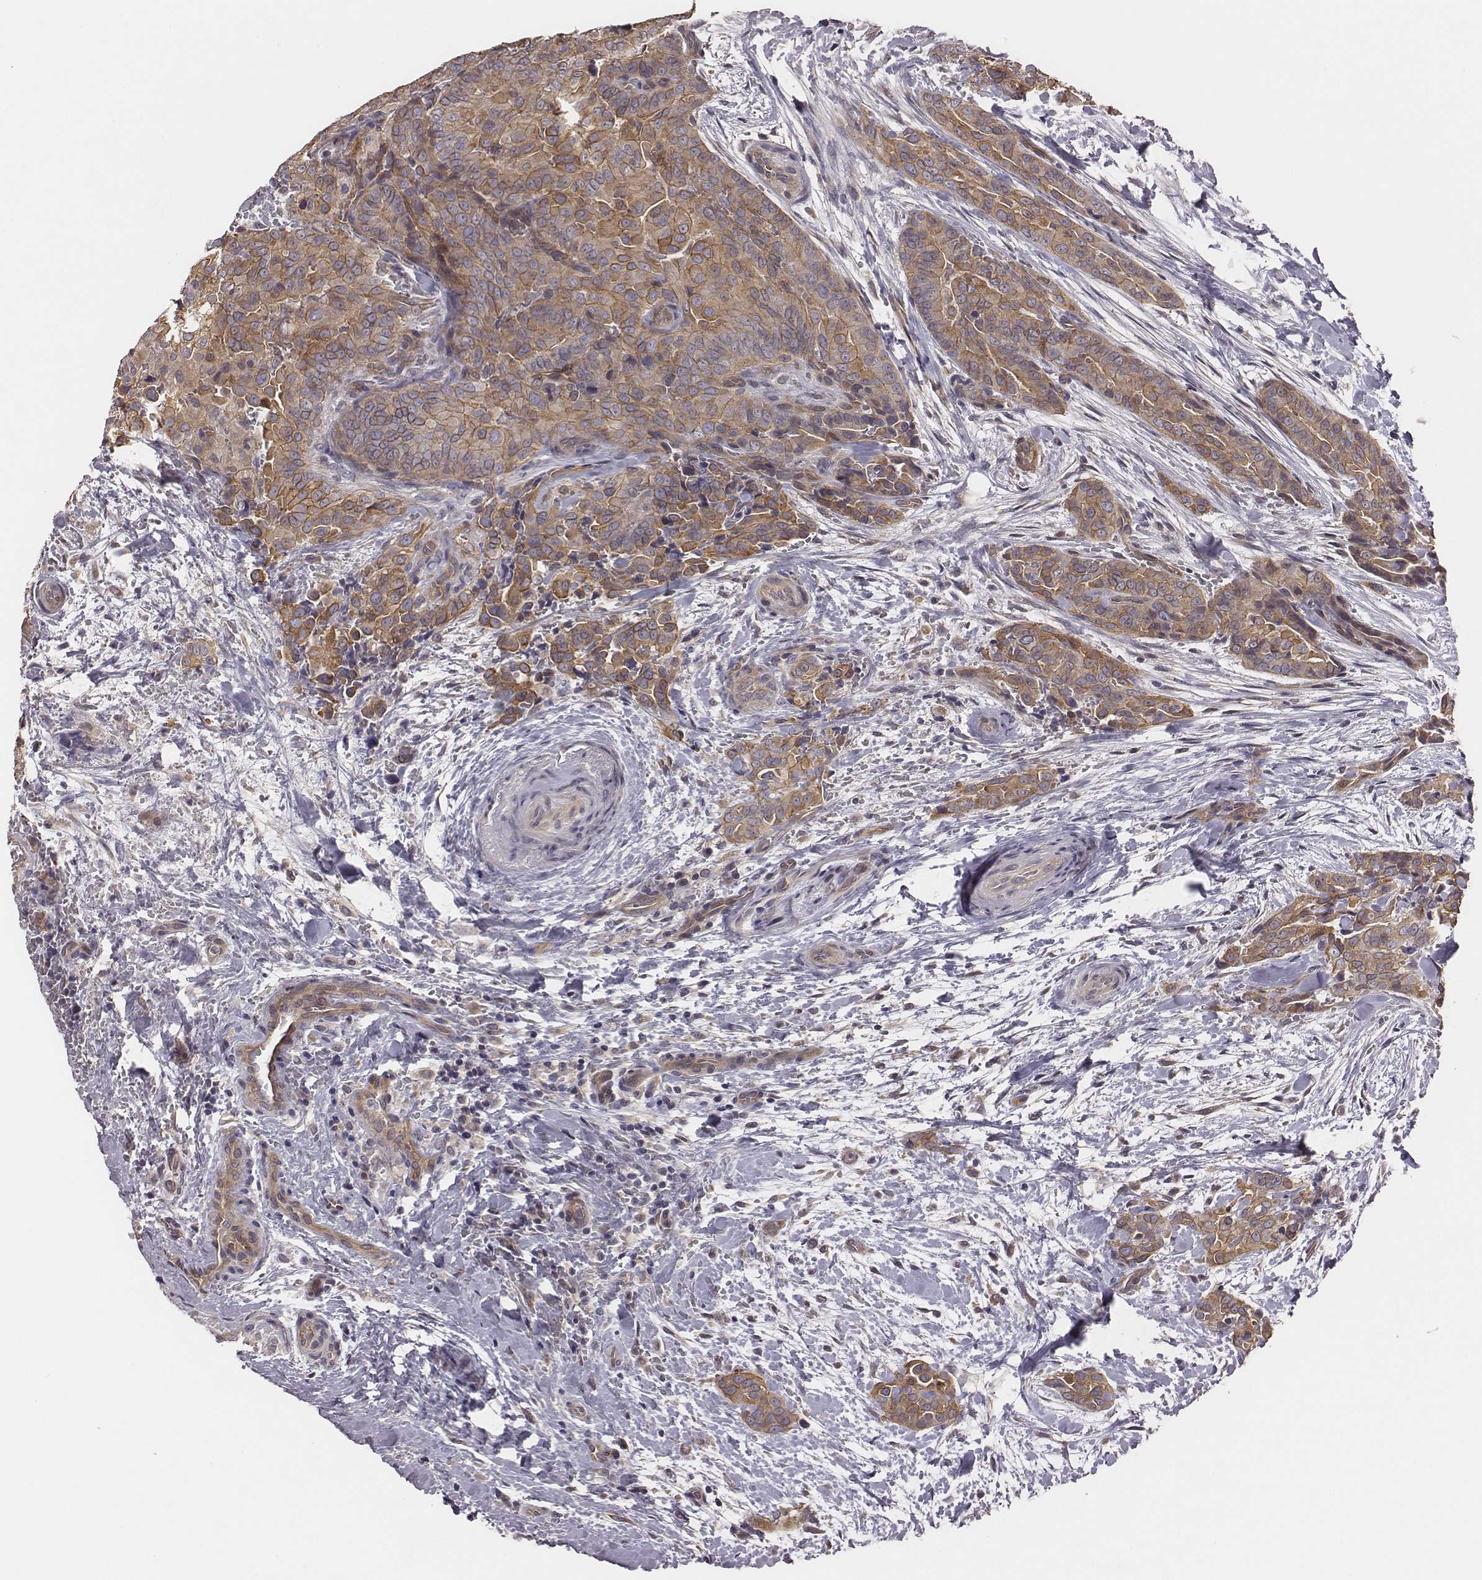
{"staining": {"intensity": "moderate", "quantity": "25%-75%", "location": "cytoplasmic/membranous"}, "tissue": "thyroid cancer", "cell_type": "Tumor cells", "image_type": "cancer", "snomed": [{"axis": "morphology", "description": "Papillary adenocarcinoma, NOS"}, {"axis": "topography", "description": "Thyroid gland"}], "caption": "Thyroid papillary adenocarcinoma stained with a brown dye reveals moderate cytoplasmic/membranous positive staining in about 25%-75% of tumor cells.", "gene": "SCARF1", "patient": {"sex": "male", "age": 61}}